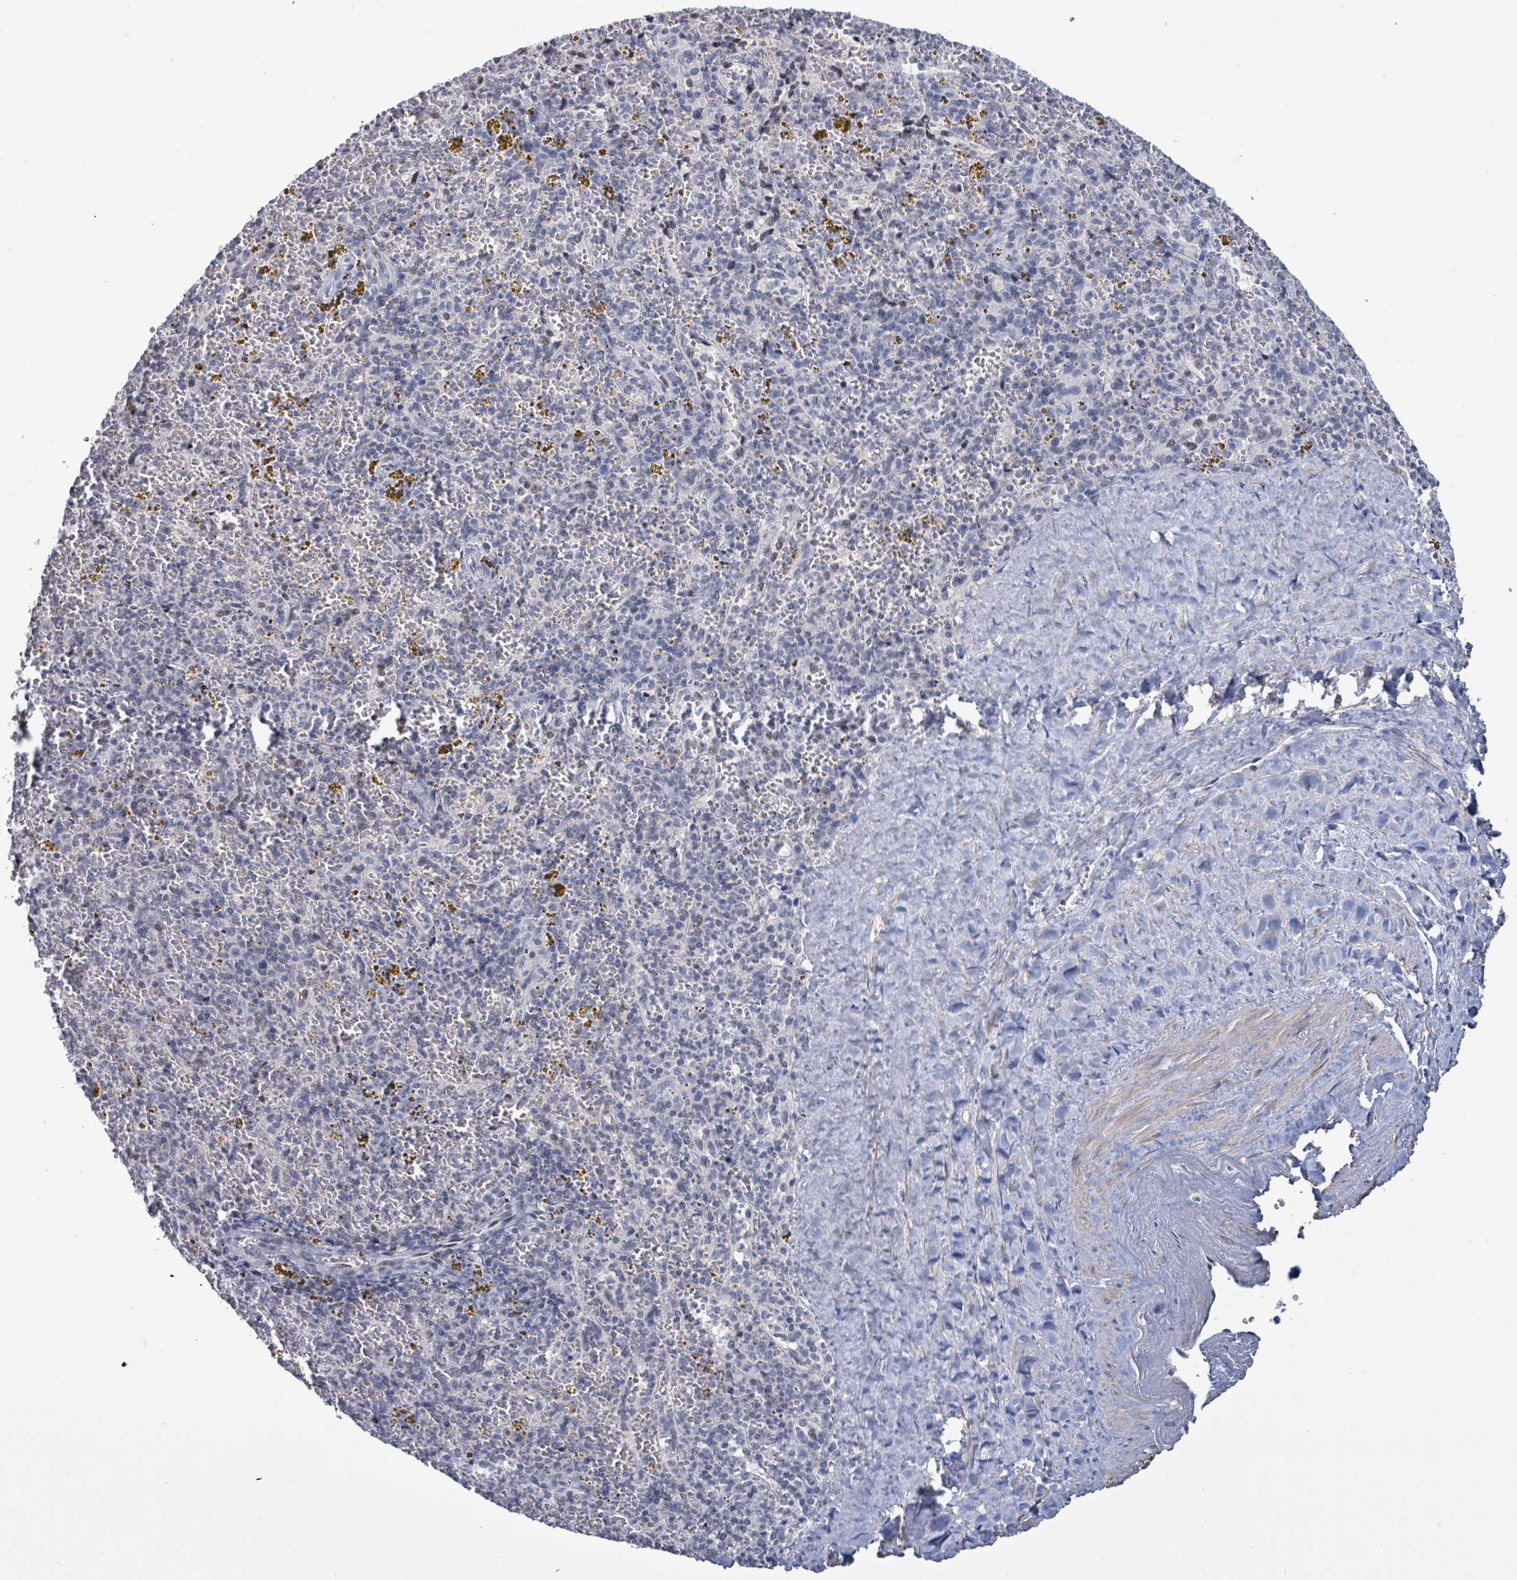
{"staining": {"intensity": "negative", "quantity": "none", "location": "none"}, "tissue": "spleen", "cell_type": "Cells in red pulp", "image_type": "normal", "snomed": [{"axis": "morphology", "description": "Normal tissue, NOS"}, {"axis": "topography", "description": "Spleen"}], "caption": "The histopathology image shows no significant expression in cells in red pulp of spleen.", "gene": "NTN3", "patient": {"sex": "male", "age": 57}}